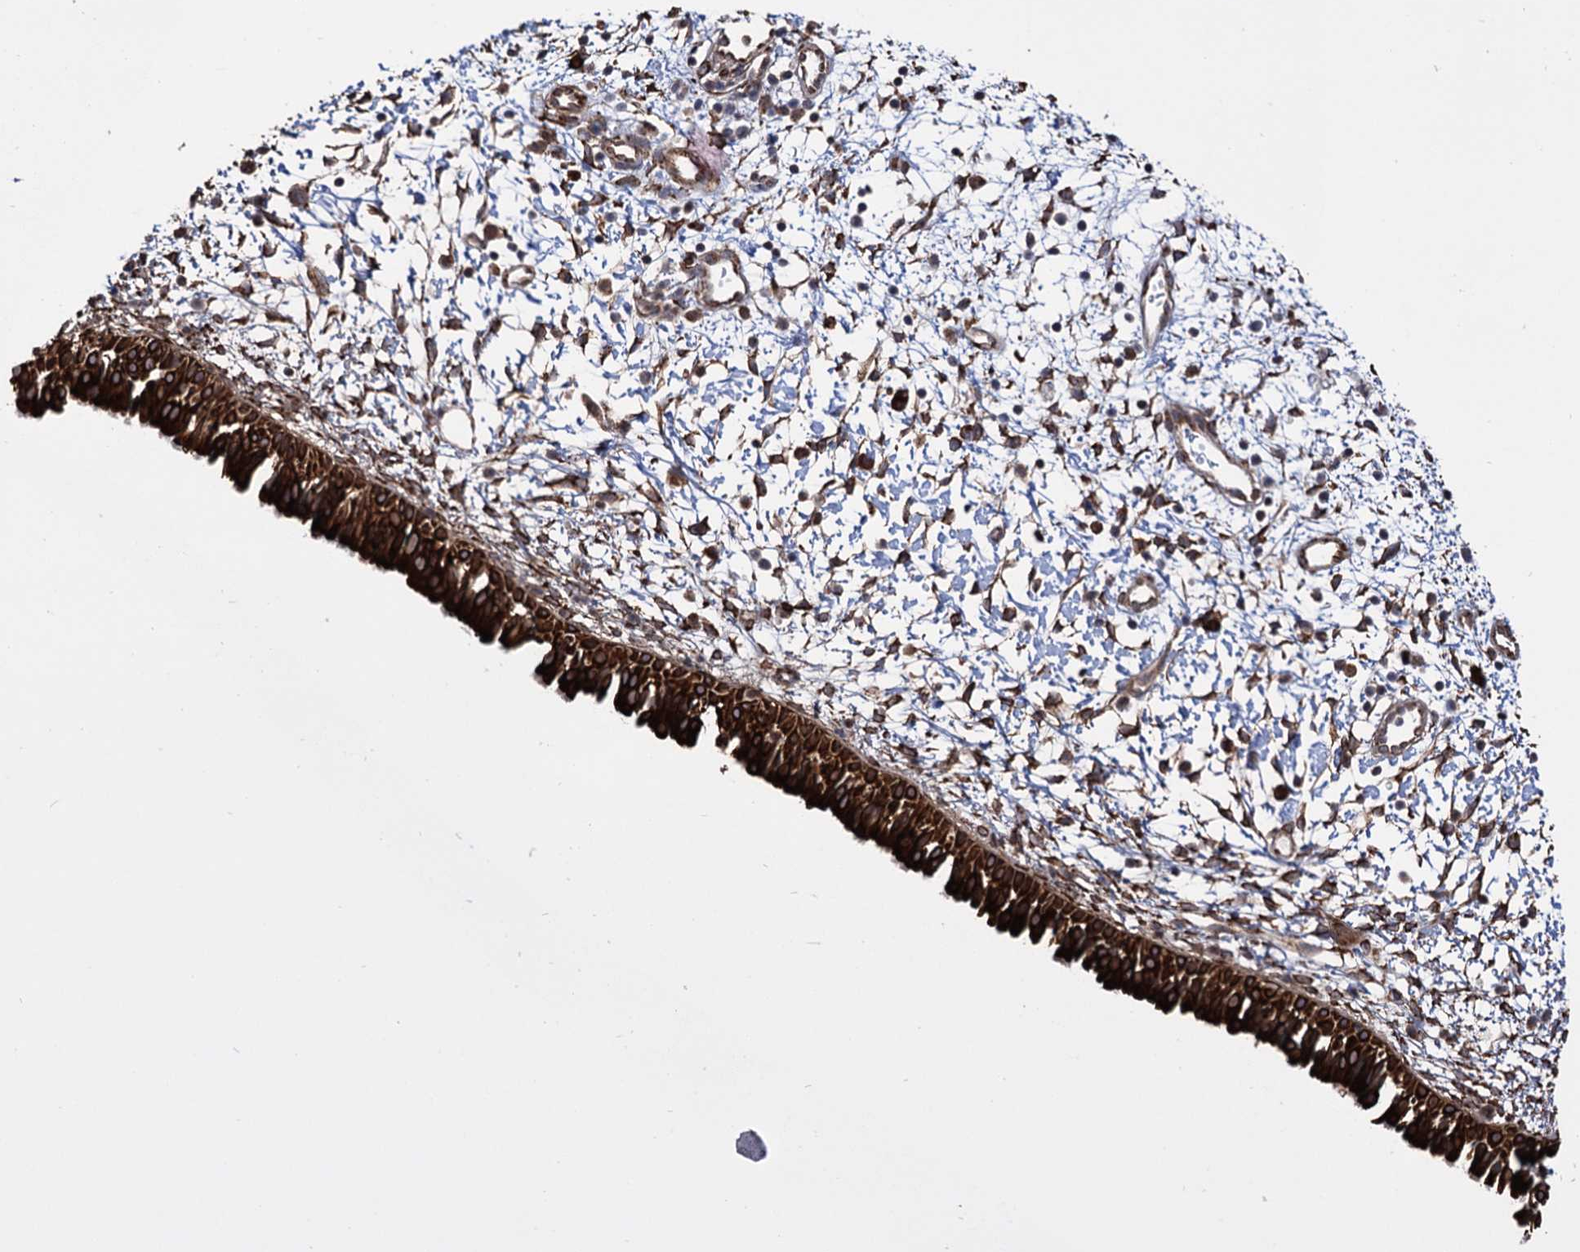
{"staining": {"intensity": "strong", "quantity": ">75%", "location": "cytoplasmic/membranous"}, "tissue": "nasopharynx", "cell_type": "Respiratory epithelial cells", "image_type": "normal", "snomed": [{"axis": "morphology", "description": "Normal tissue, NOS"}, {"axis": "topography", "description": "Nasopharynx"}], "caption": "Respiratory epithelial cells exhibit high levels of strong cytoplasmic/membranous positivity in approximately >75% of cells in benign nasopharynx.", "gene": "CDAN1", "patient": {"sex": "male", "age": 22}}